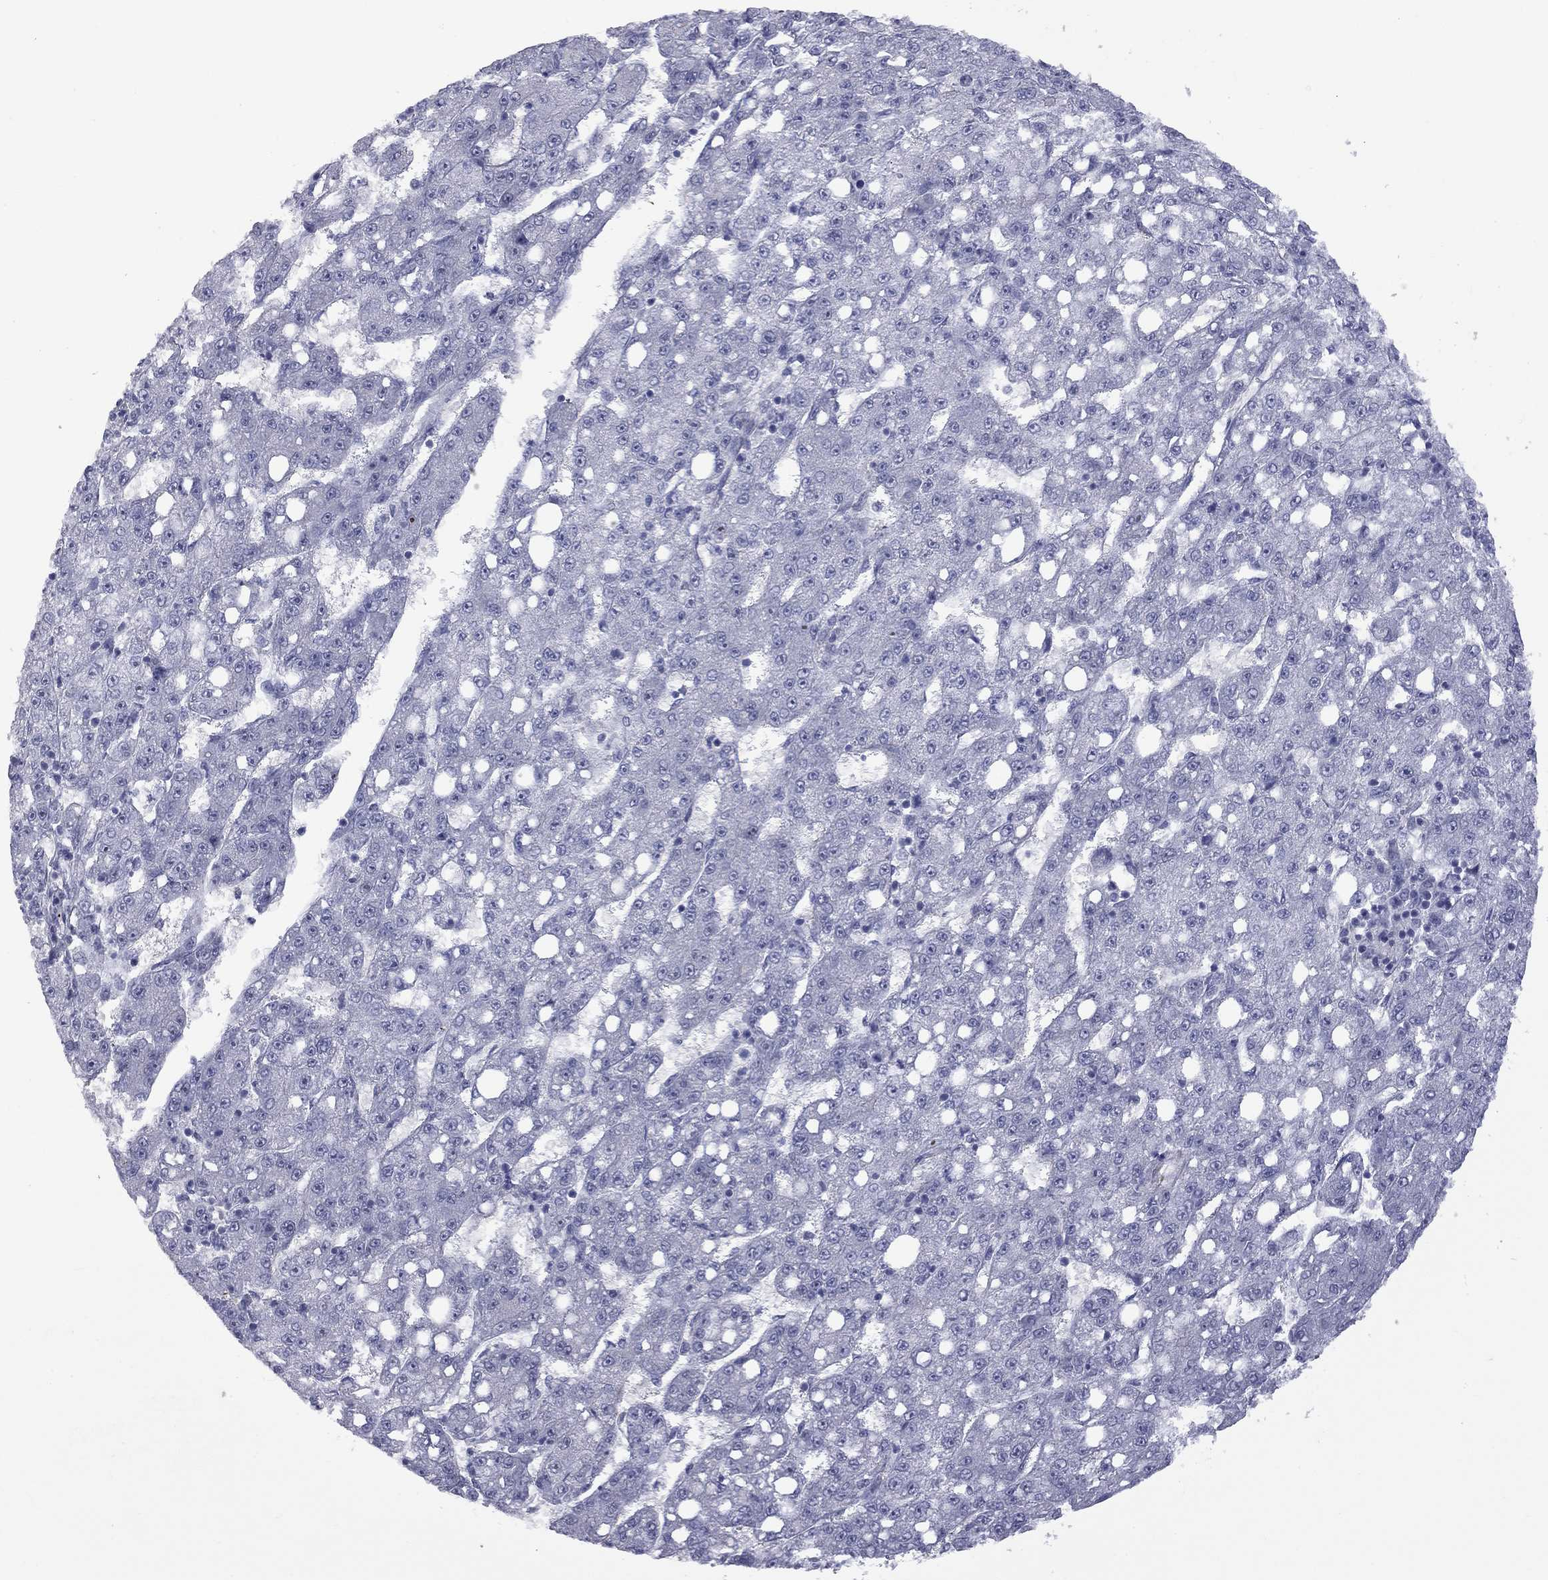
{"staining": {"intensity": "negative", "quantity": "none", "location": "none"}, "tissue": "liver cancer", "cell_type": "Tumor cells", "image_type": "cancer", "snomed": [{"axis": "morphology", "description": "Carcinoma, Hepatocellular, NOS"}, {"axis": "topography", "description": "Liver"}], "caption": "This is a micrograph of immunohistochemistry (IHC) staining of liver hepatocellular carcinoma, which shows no expression in tumor cells.", "gene": "GSG1L", "patient": {"sex": "female", "age": 65}}